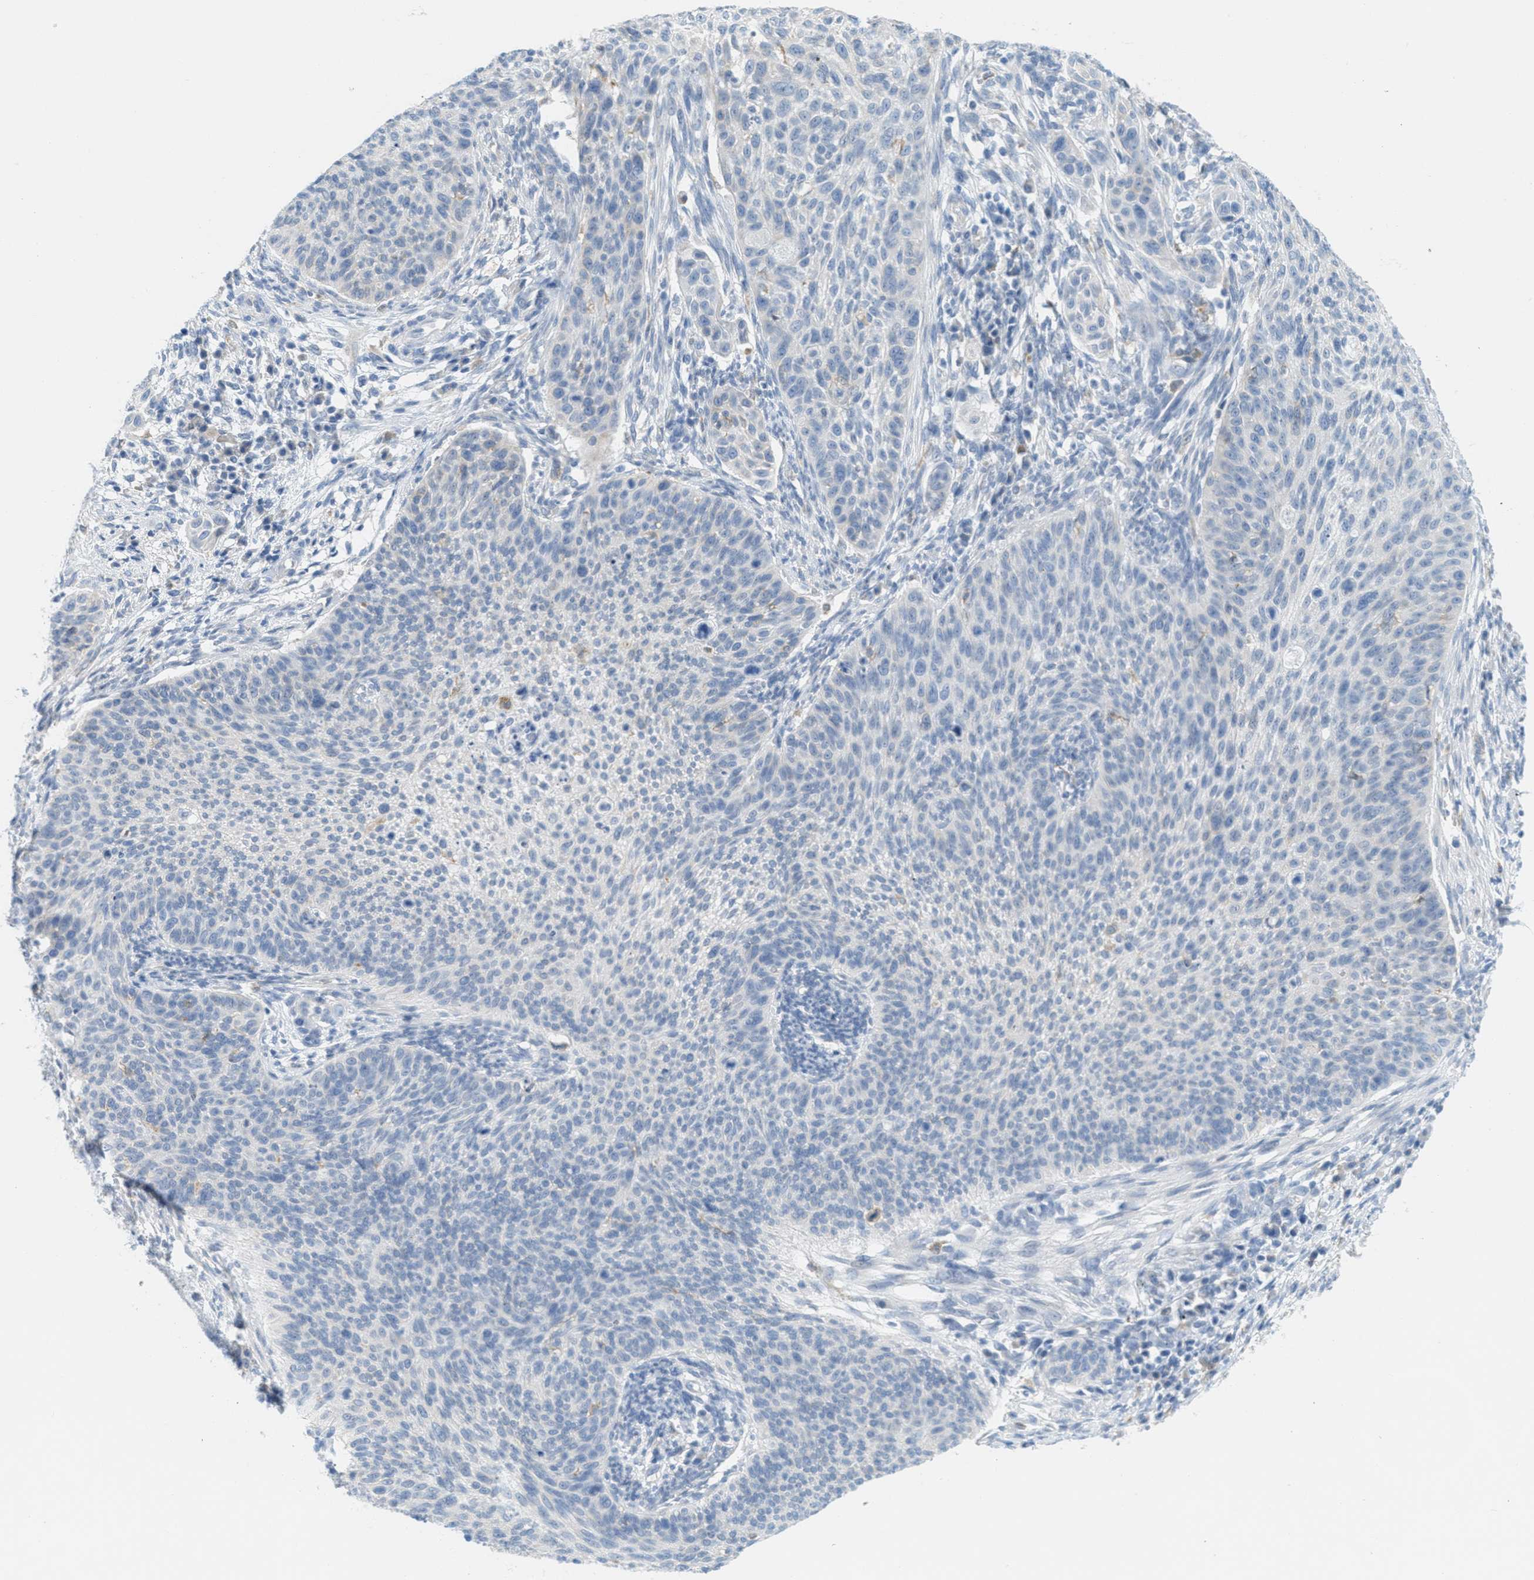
{"staining": {"intensity": "negative", "quantity": "none", "location": "none"}, "tissue": "cervical cancer", "cell_type": "Tumor cells", "image_type": "cancer", "snomed": [{"axis": "morphology", "description": "Squamous cell carcinoma, NOS"}, {"axis": "topography", "description": "Cervix"}], "caption": "This is an immunohistochemistry (IHC) image of cervical cancer. There is no positivity in tumor cells.", "gene": "TEX264", "patient": {"sex": "female", "age": 70}}